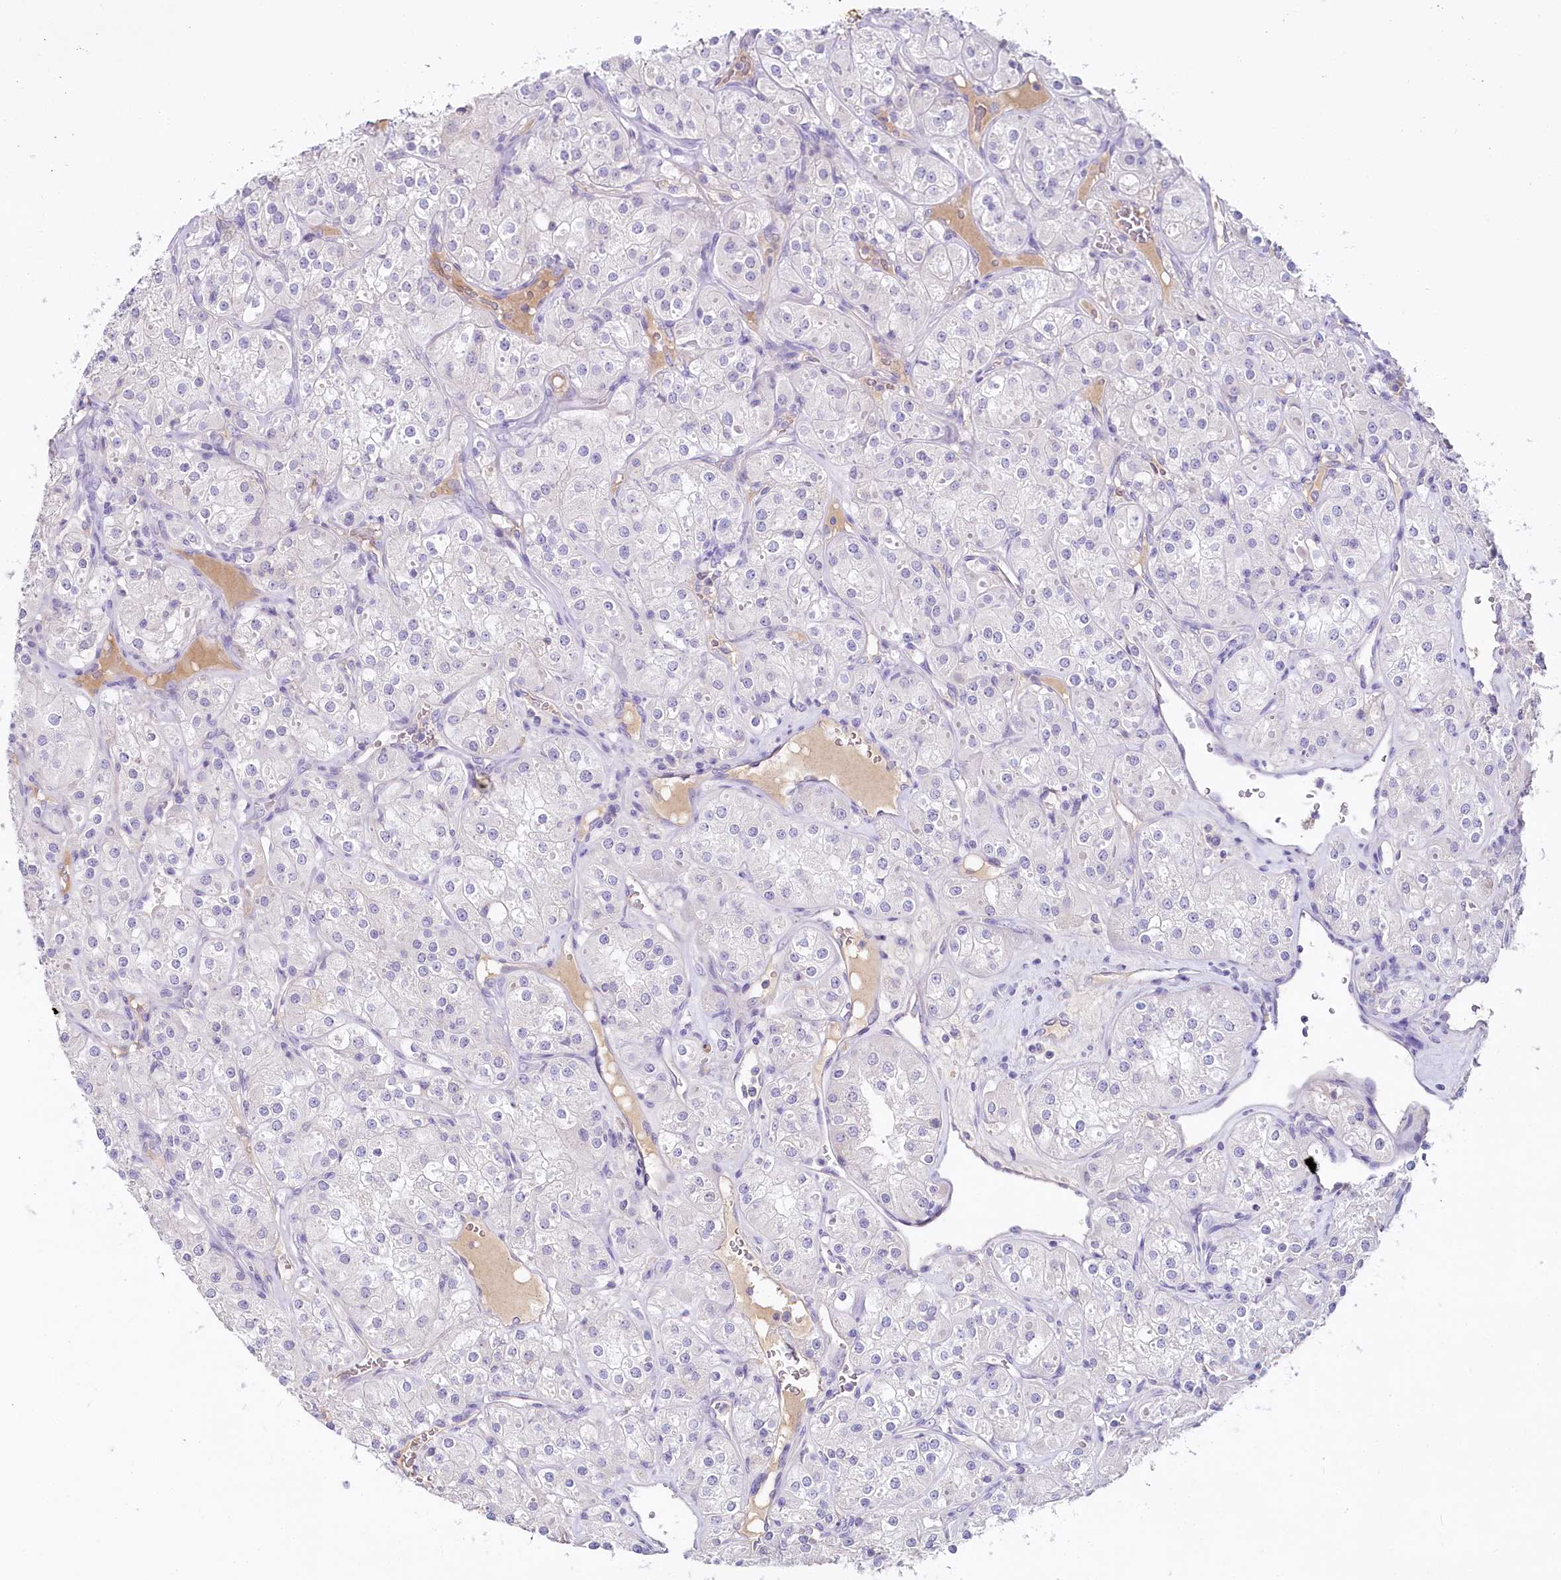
{"staining": {"intensity": "negative", "quantity": "none", "location": "none"}, "tissue": "renal cancer", "cell_type": "Tumor cells", "image_type": "cancer", "snomed": [{"axis": "morphology", "description": "Adenocarcinoma, NOS"}, {"axis": "topography", "description": "Kidney"}], "caption": "The IHC photomicrograph has no significant staining in tumor cells of renal adenocarcinoma tissue.", "gene": "HPD", "patient": {"sex": "male", "age": 77}}